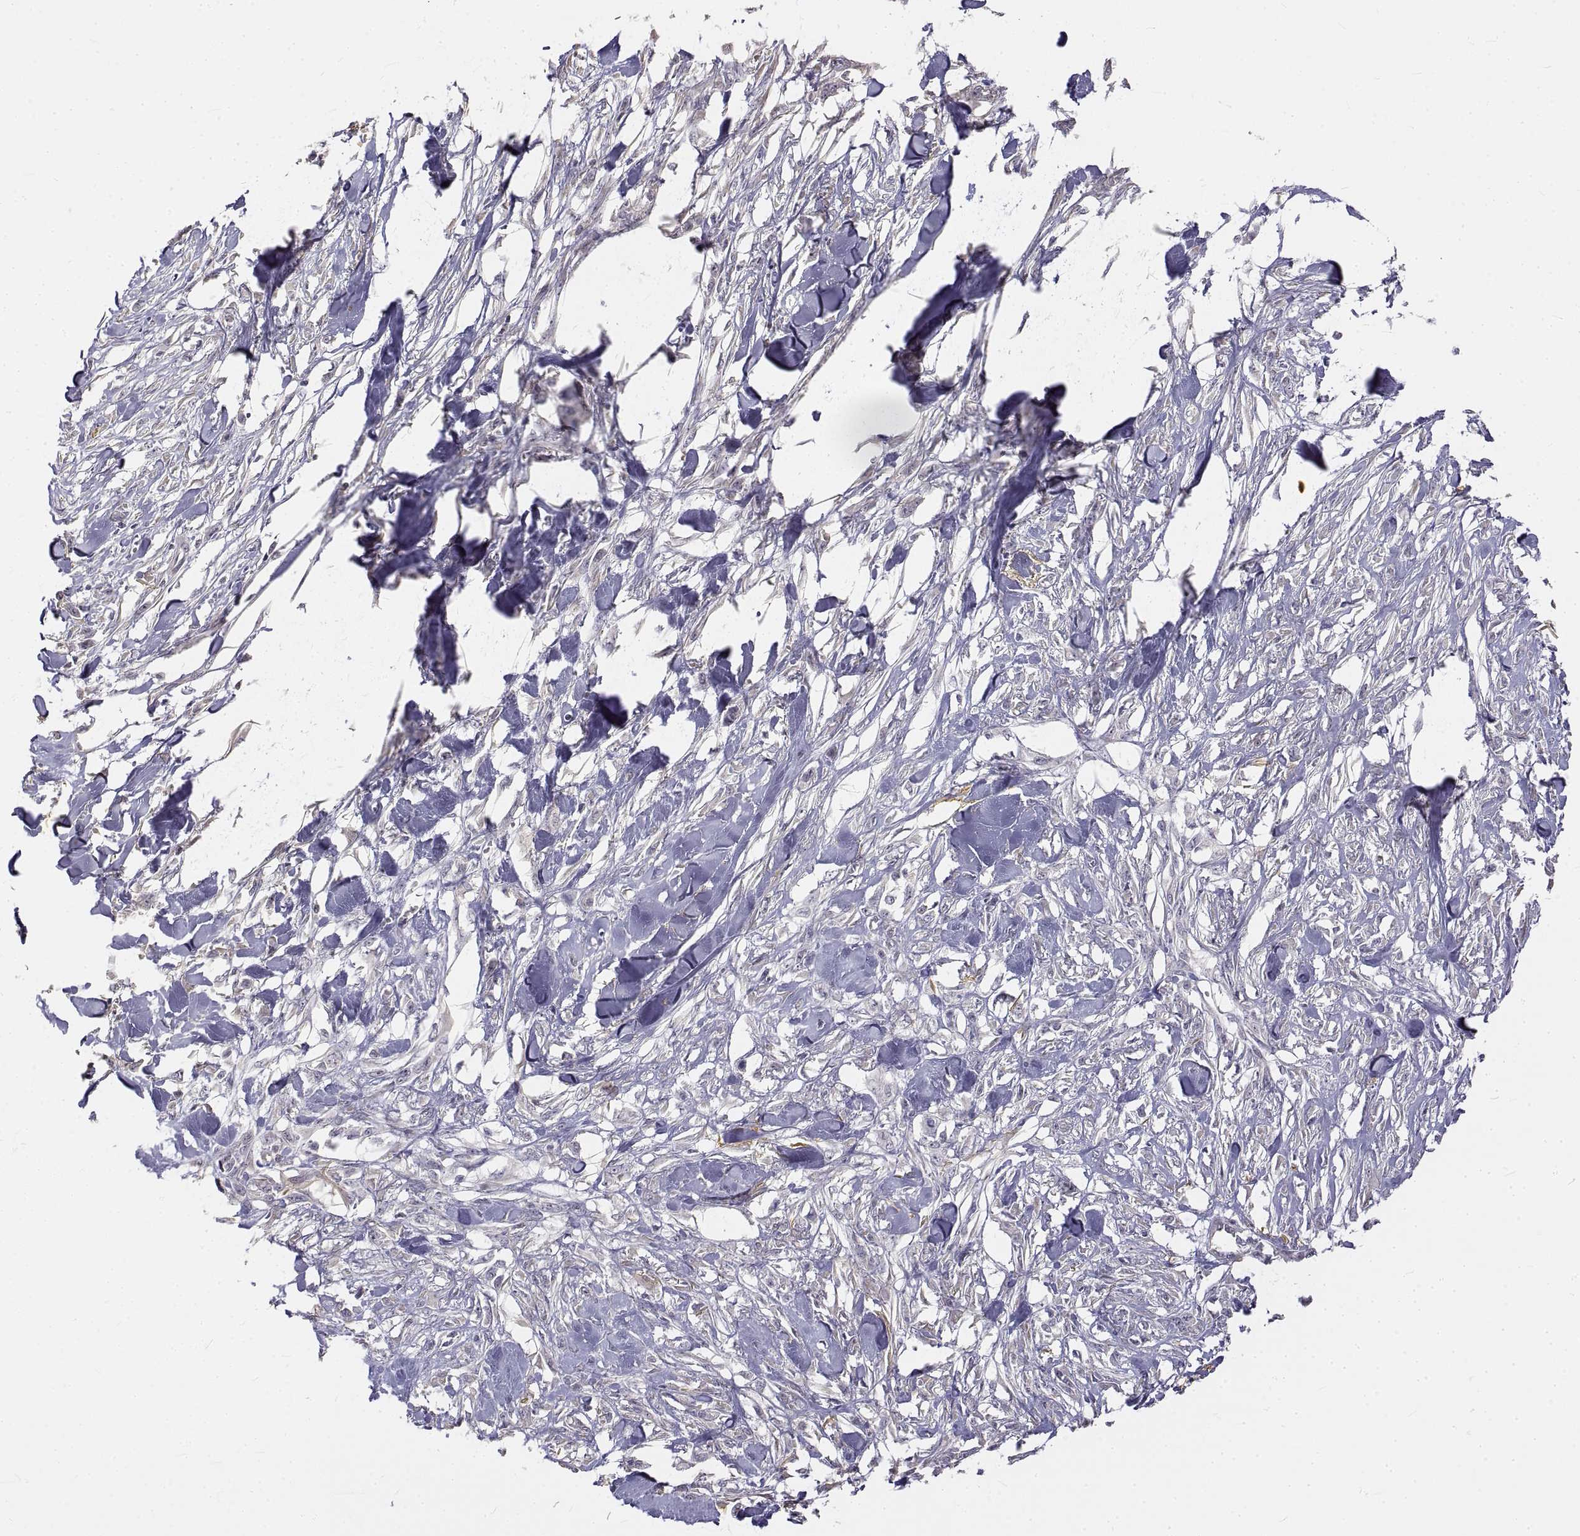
{"staining": {"intensity": "negative", "quantity": "none", "location": "none"}, "tissue": "skin cancer", "cell_type": "Tumor cells", "image_type": "cancer", "snomed": [{"axis": "morphology", "description": "Squamous cell carcinoma, NOS"}, {"axis": "topography", "description": "Skin"}], "caption": "A high-resolution photomicrograph shows immunohistochemistry (IHC) staining of skin cancer, which displays no significant positivity in tumor cells. (Stains: DAB immunohistochemistry with hematoxylin counter stain, Microscopy: brightfield microscopy at high magnification).", "gene": "ANO2", "patient": {"sex": "female", "age": 59}}